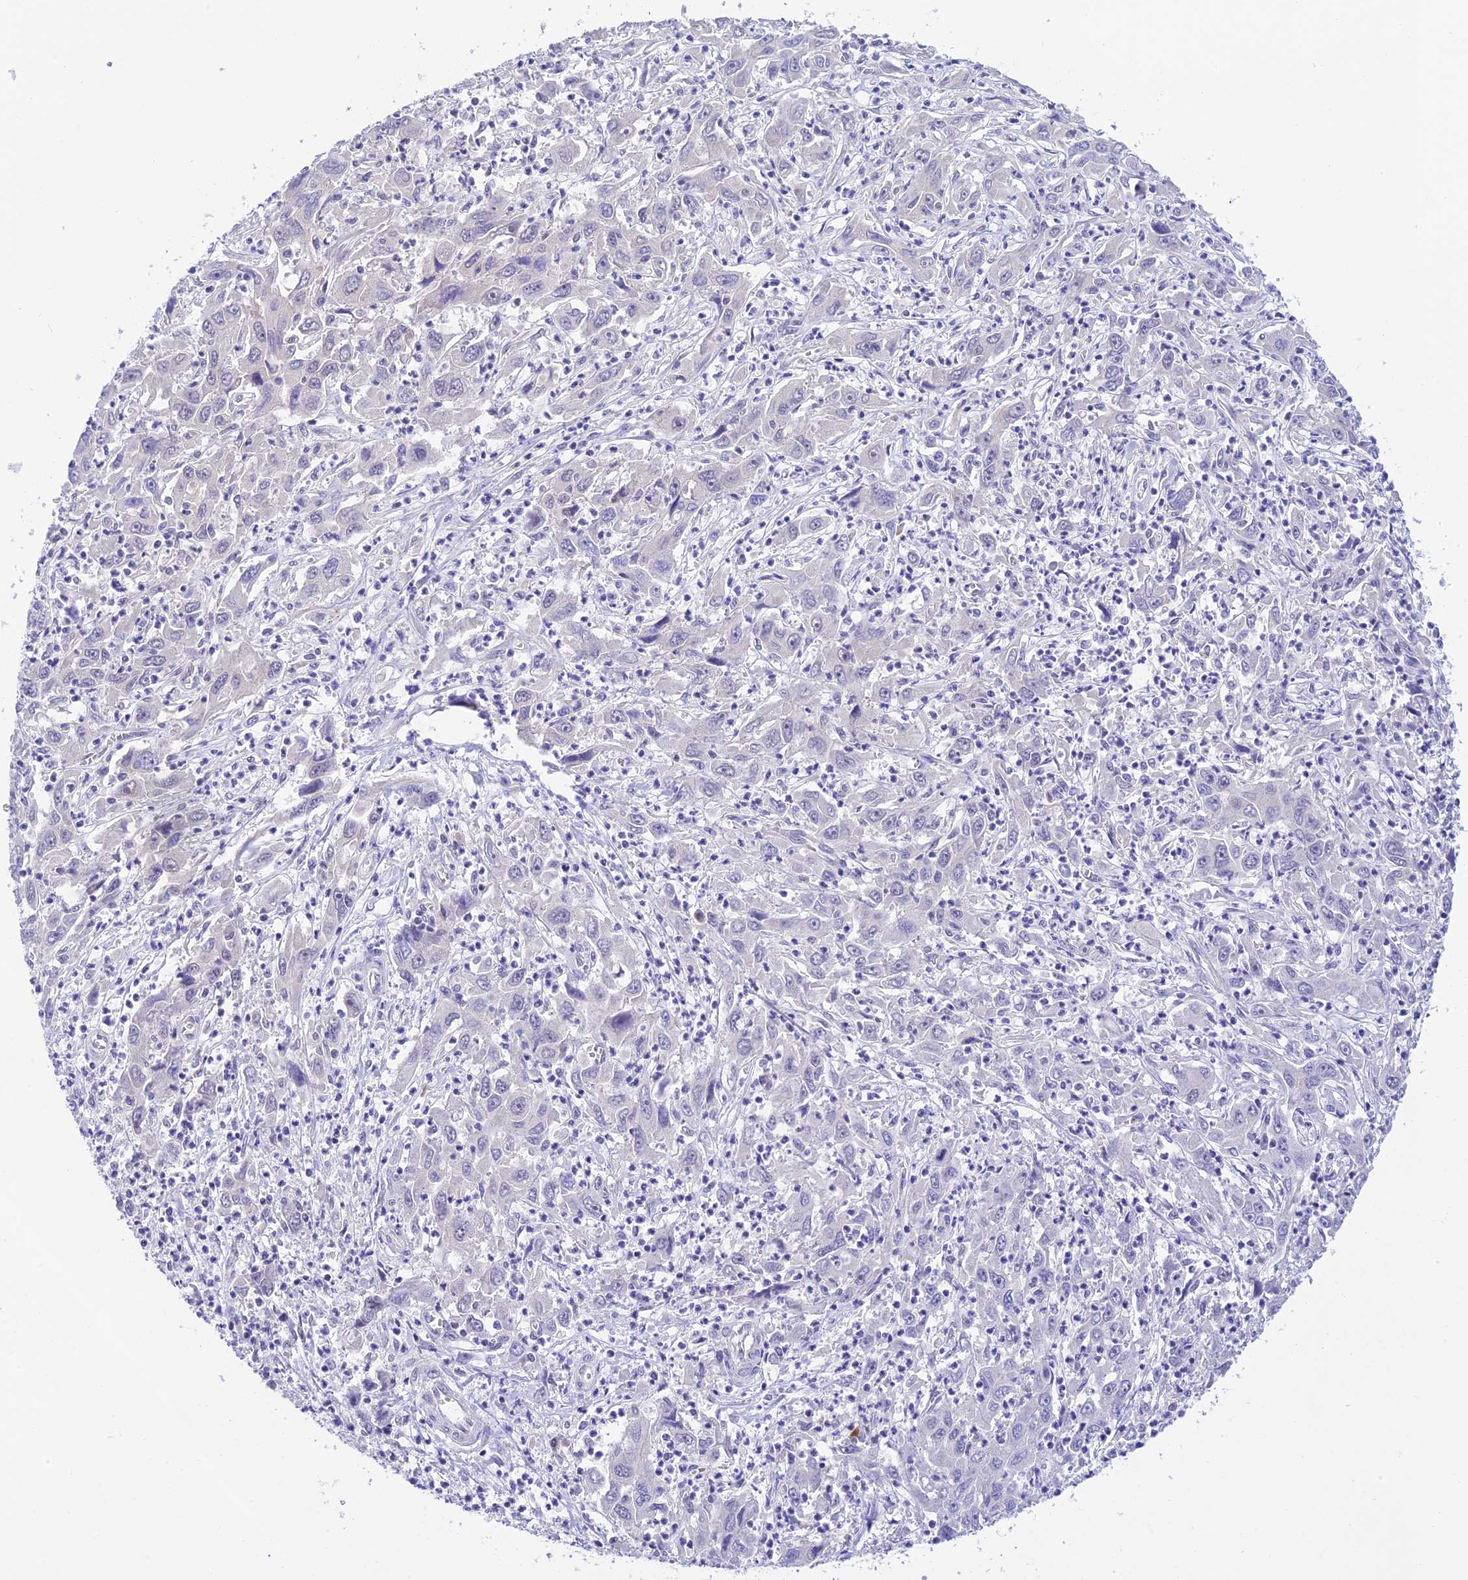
{"staining": {"intensity": "negative", "quantity": "none", "location": "none"}, "tissue": "liver cancer", "cell_type": "Tumor cells", "image_type": "cancer", "snomed": [{"axis": "morphology", "description": "Carcinoma, Hepatocellular, NOS"}, {"axis": "topography", "description": "Liver"}], "caption": "An immunohistochemistry (IHC) histopathology image of liver cancer (hepatocellular carcinoma) is shown. There is no staining in tumor cells of liver cancer (hepatocellular carcinoma). Nuclei are stained in blue.", "gene": "THAP11", "patient": {"sex": "male", "age": 63}}